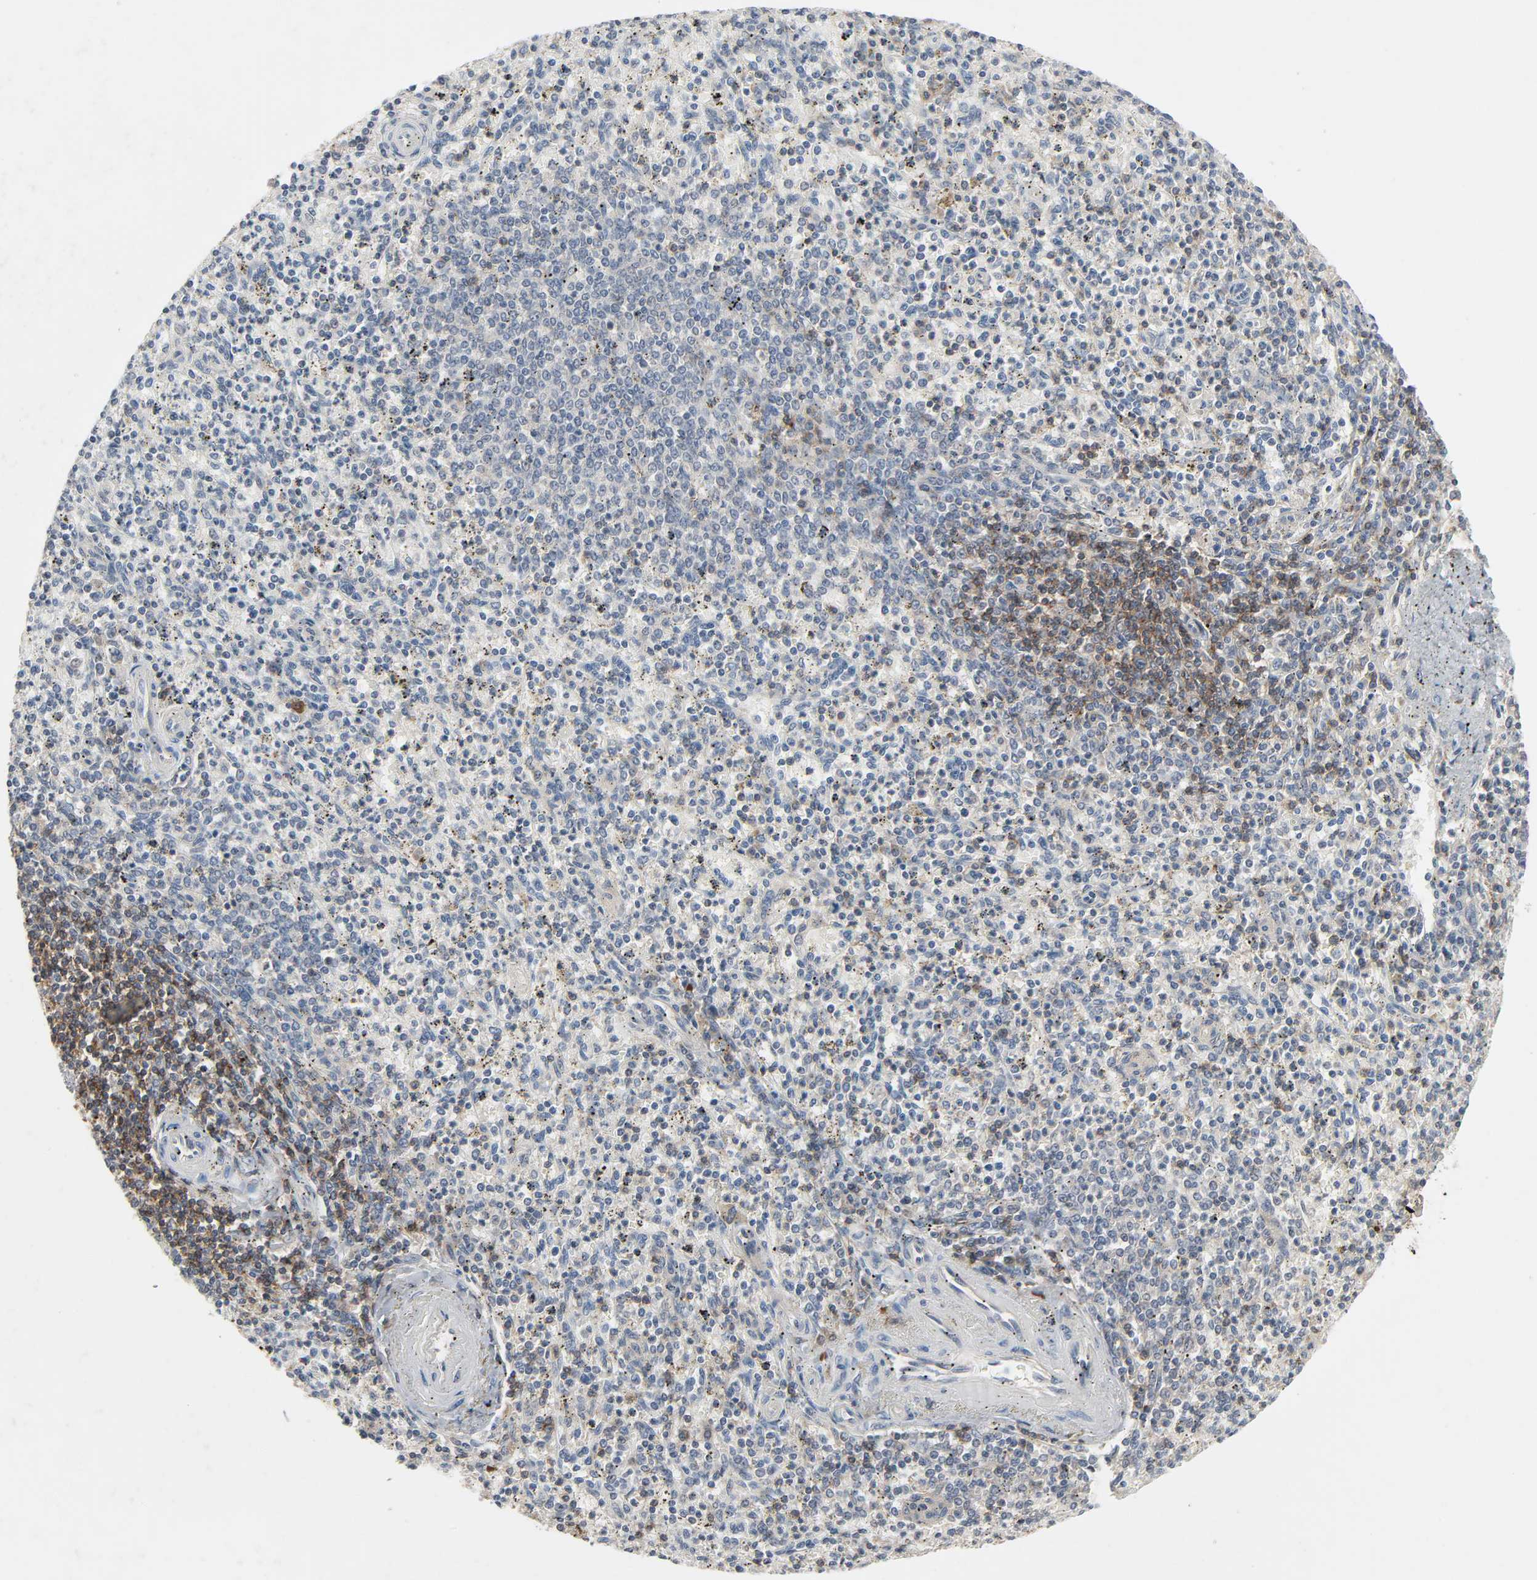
{"staining": {"intensity": "weak", "quantity": "25%-75%", "location": "cytoplasmic/membranous"}, "tissue": "spleen", "cell_type": "Cells in red pulp", "image_type": "normal", "snomed": [{"axis": "morphology", "description": "Normal tissue, NOS"}, {"axis": "topography", "description": "Spleen"}], "caption": "The histopathology image demonstrates immunohistochemical staining of normal spleen. There is weak cytoplasmic/membranous positivity is present in approximately 25%-75% of cells in red pulp.", "gene": "CD4", "patient": {"sex": "male", "age": 72}}